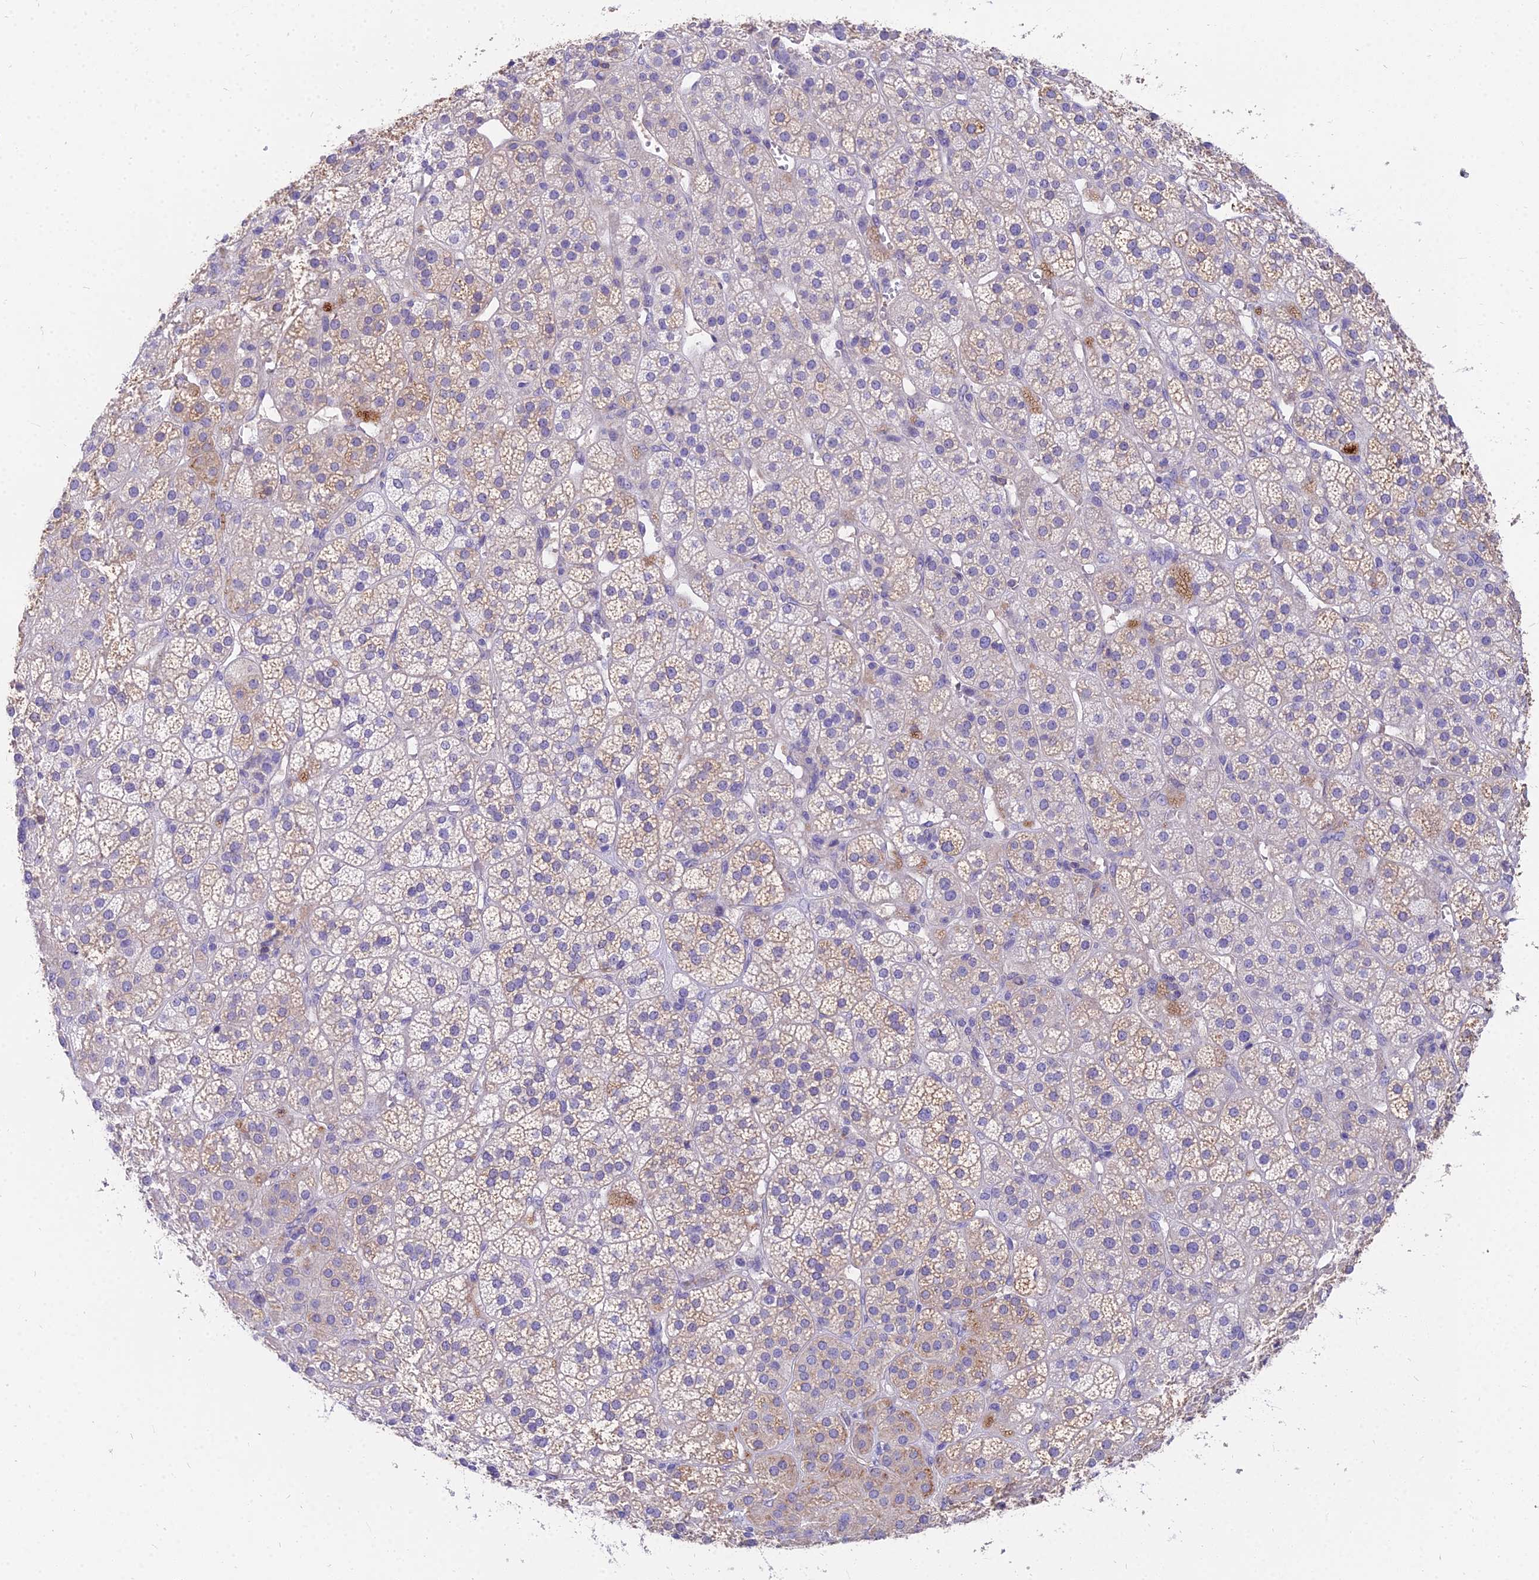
{"staining": {"intensity": "weak", "quantity": "25%-75%", "location": "cytoplasmic/membranous"}, "tissue": "adrenal gland", "cell_type": "Glandular cells", "image_type": "normal", "snomed": [{"axis": "morphology", "description": "Normal tissue, NOS"}, {"axis": "topography", "description": "Adrenal gland"}], "caption": "Weak cytoplasmic/membranous staining is identified in approximately 25%-75% of glandular cells in benign adrenal gland.", "gene": "HLA", "patient": {"sex": "female", "age": 70}}